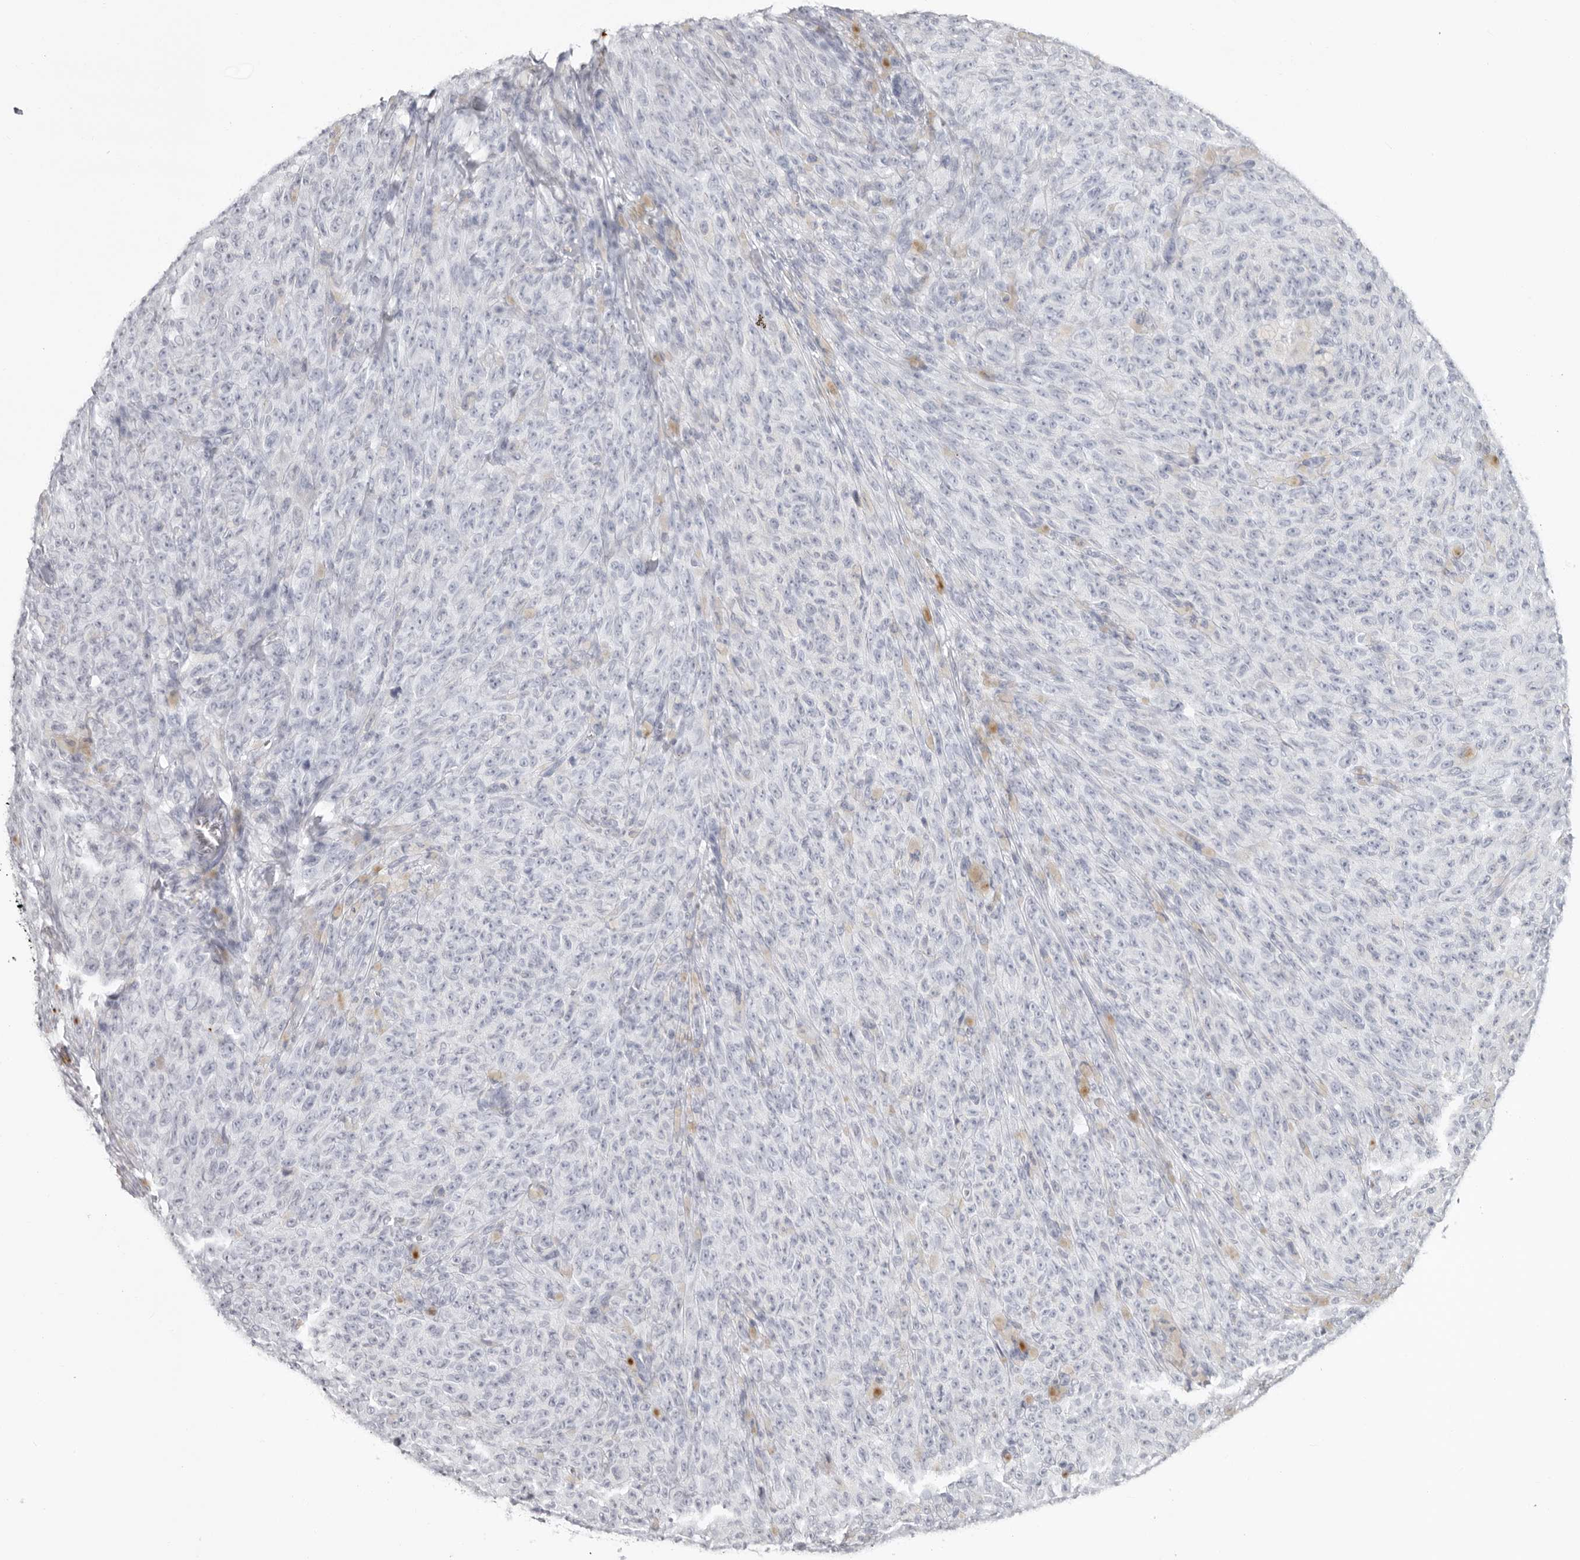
{"staining": {"intensity": "negative", "quantity": "none", "location": "none"}, "tissue": "melanoma", "cell_type": "Tumor cells", "image_type": "cancer", "snomed": [{"axis": "morphology", "description": "Malignant melanoma, NOS"}, {"axis": "topography", "description": "Skin"}], "caption": "Tumor cells are negative for protein expression in human melanoma. (Brightfield microscopy of DAB immunohistochemistry at high magnification).", "gene": "KLK9", "patient": {"sex": "female", "age": 82}}